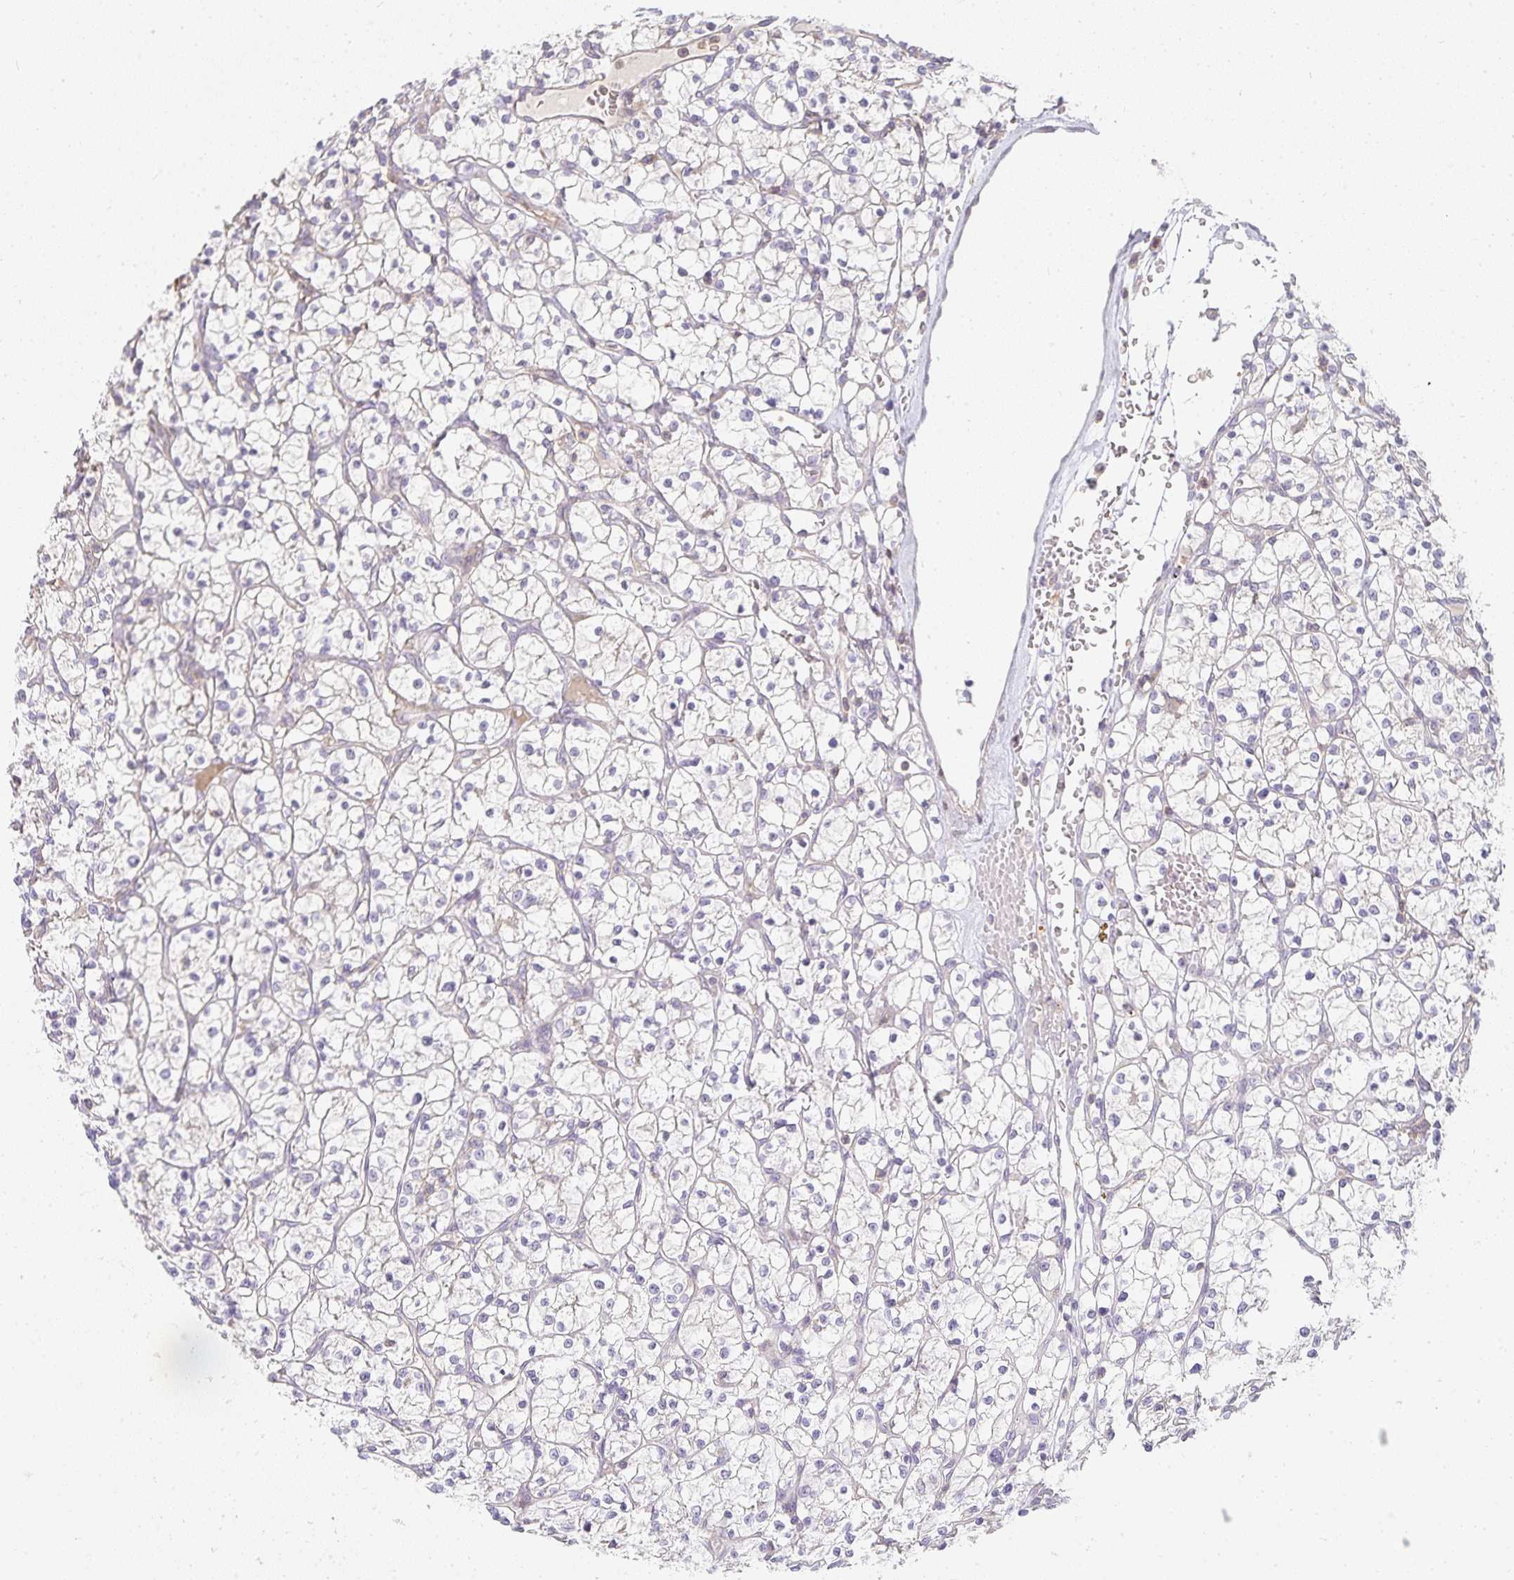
{"staining": {"intensity": "negative", "quantity": "none", "location": "none"}, "tissue": "renal cancer", "cell_type": "Tumor cells", "image_type": "cancer", "snomed": [{"axis": "morphology", "description": "Adenocarcinoma, NOS"}, {"axis": "topography", "description": "Kidney"}], "caption": "Human renal cancer stained for a protein using IHC exhibits no positivity in tumor cells.", "gene": "GATA3", "patient": {"sex": "female", "age": 64}}